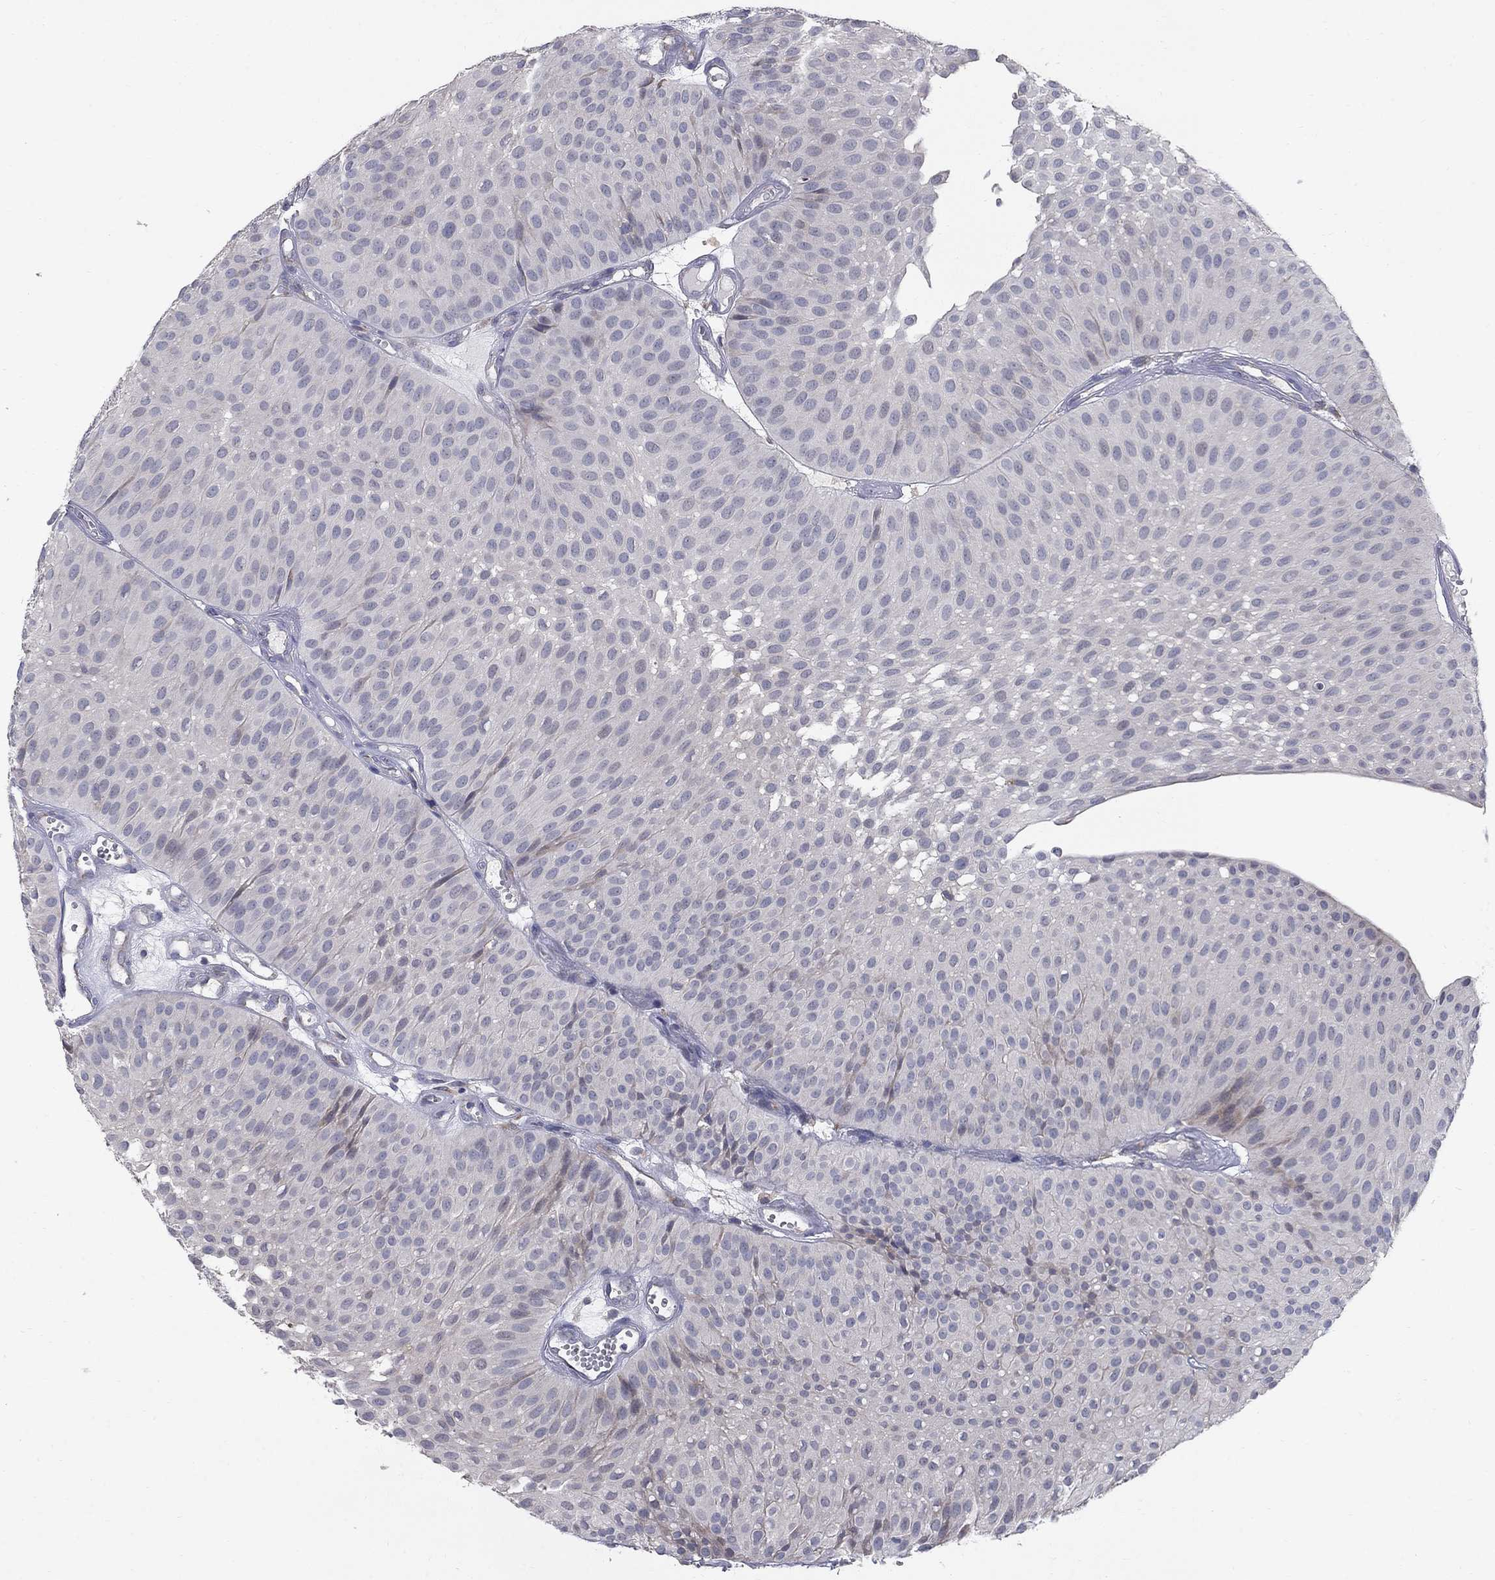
{"staining": {"intensity": "negative", "quantity": "none", "location": "none"}, "tissue": "urothelial cancer", "cell_type": "Tumor cells", "image_type": "cancer", "snomed": [{"axis": "morphology", "description": "Urothelial carcinoma, Low grade"}, {"axis": "topography", "description": "Urinary bladder"}], "caption": "Tumor cells show no significant positivity in urothelial cancer. Brightfield microscopy of immunohistochemistry stained with DAB (3,3'-diaminobenzidine) (brown) and hematoxylin (blue), captured at high magnification.", "gene": "NTRK2", "patient": {"sex": "male", "age": 64}}